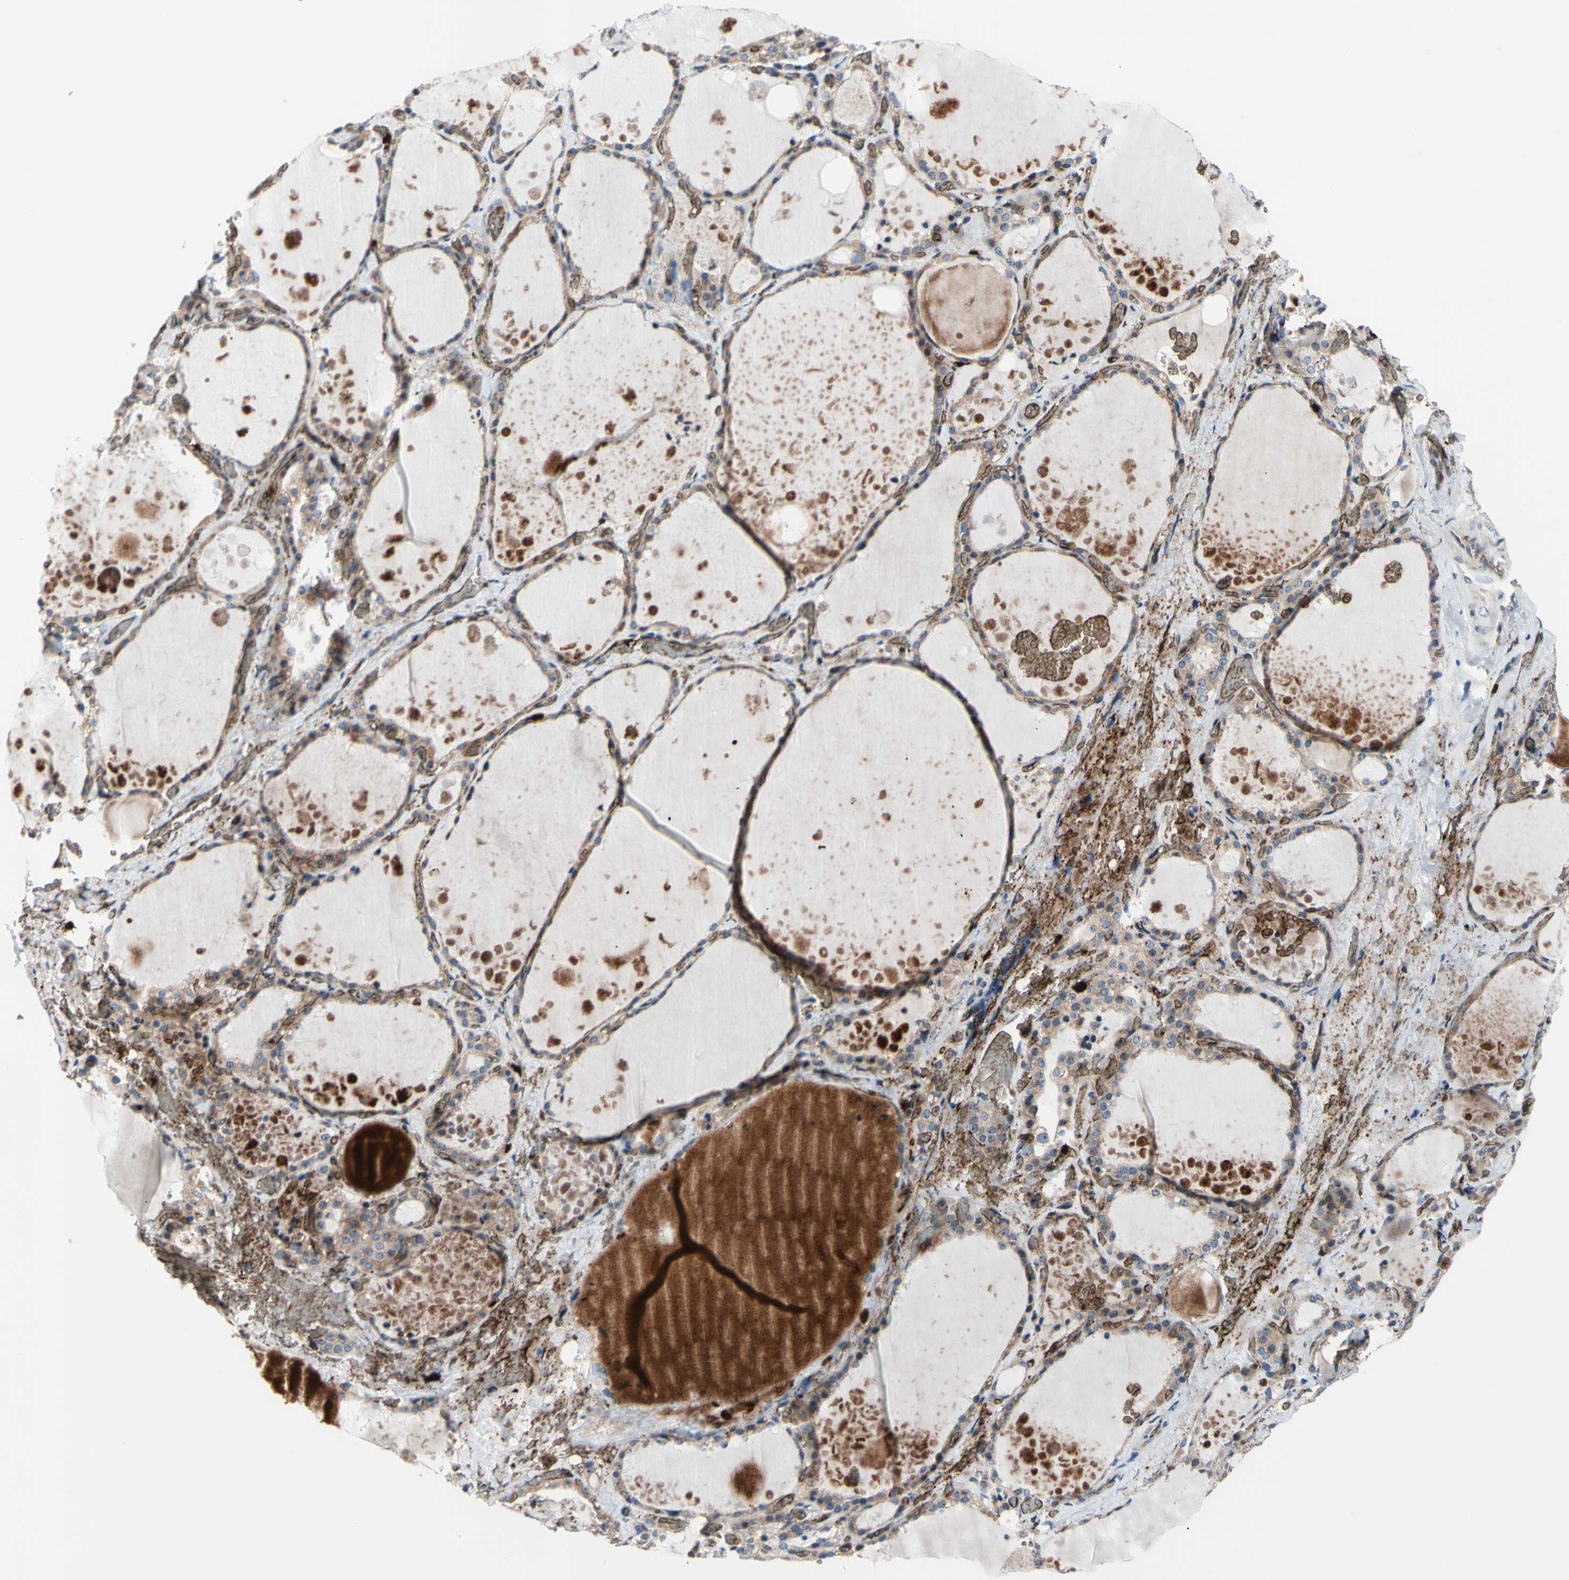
{"staining": {"intensity": "moderate", "quantity": ">75%", "location": "cytoplasmic/membranous,nuclear"}, "tissue": "thyroid gland", "cell_type": "Glandular cells", "image_type": "normal", "snomed": [{"axis": "morphology", "description": "Normal tissue, NOS"}, {"axis": "topography", "description": "Thyroid gland"}], "caption": "High-power microscopy captured an IHC histopathology image of normal thyroid gland, revealing moderate cytoplasmic/membranous,nuclear staining in about >75% of glandular cells.", "gene": "USP9X", "patient": {"sex": "male", "age": 61}}